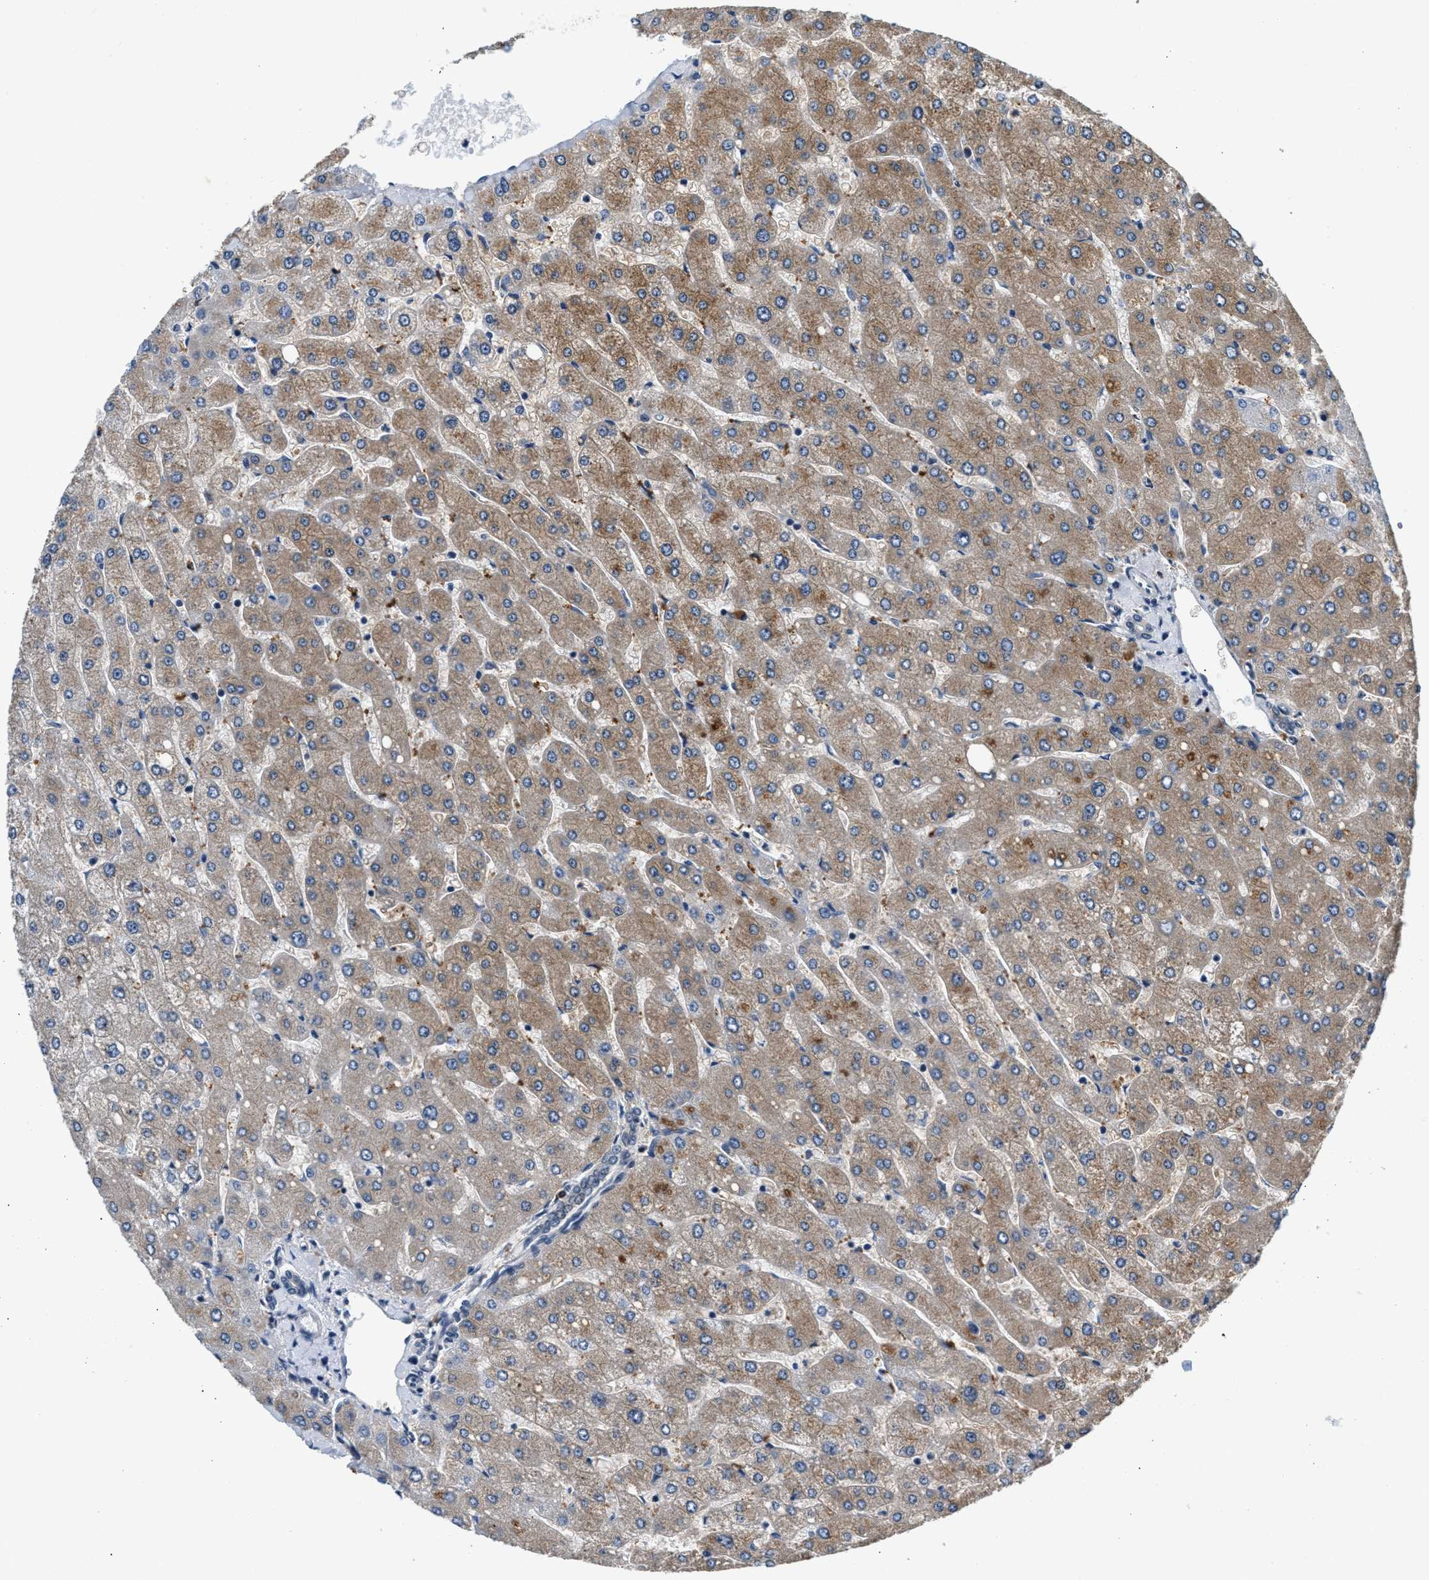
{"staining": {"intensity": "weak", "quantity": "<25%", "location": "cytoplasmic/membranous"}, "tissue": "liver", "cell_type": "Cholangiocytes", "image_type": "normal", "snomed": [{"axis": "morphology", "description": "Normal tissue, NOS"}, {"axis": "topography", "description": "Liver"}], "caption": "Cholangiocytes show no significant protein staining in benign liver.", "gene": "RBM33", "patient": {"sex": "male", "age": 55}}